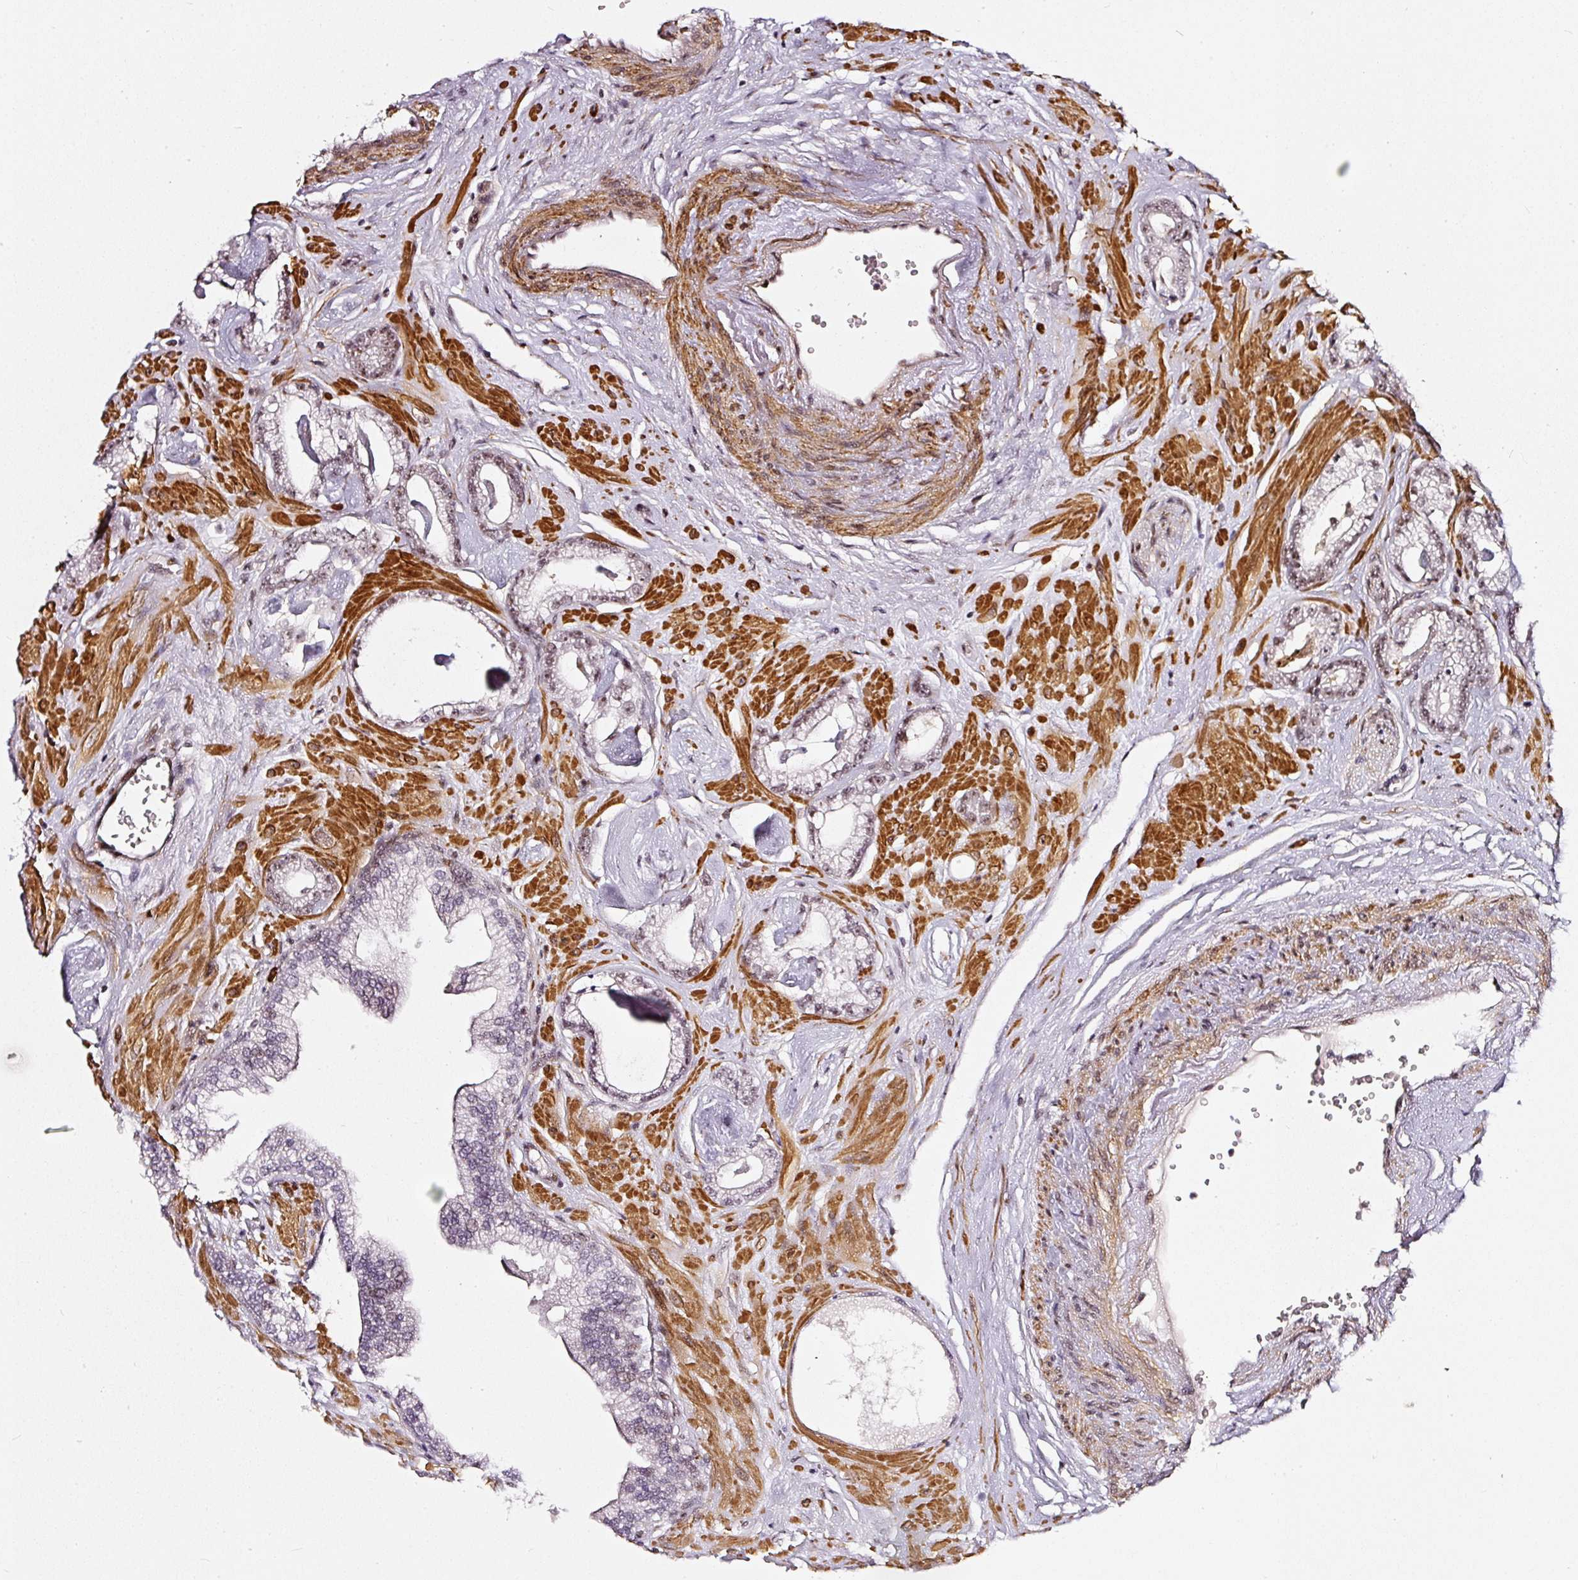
{"staining": {"intensity": "weak", "quantity": "<25%", "location": "nuclear"}, "tissue": "prostate cancer", "cell_type": "Tumor cells", "image_type": "cancer", "snomed": [{"axis": "morphology", "description": "Adenocarcinoma, Low grade"}, {"axis": "topography", "description": "Prostate"}], "caption": "The immunohistochemistry micrograph has no significant expression in tumor cells of prostate cancer (low-grade adenocarcinoma) tissue.", "gene": "MXRA8", "patient": {"sex": "male", "age": 60}}